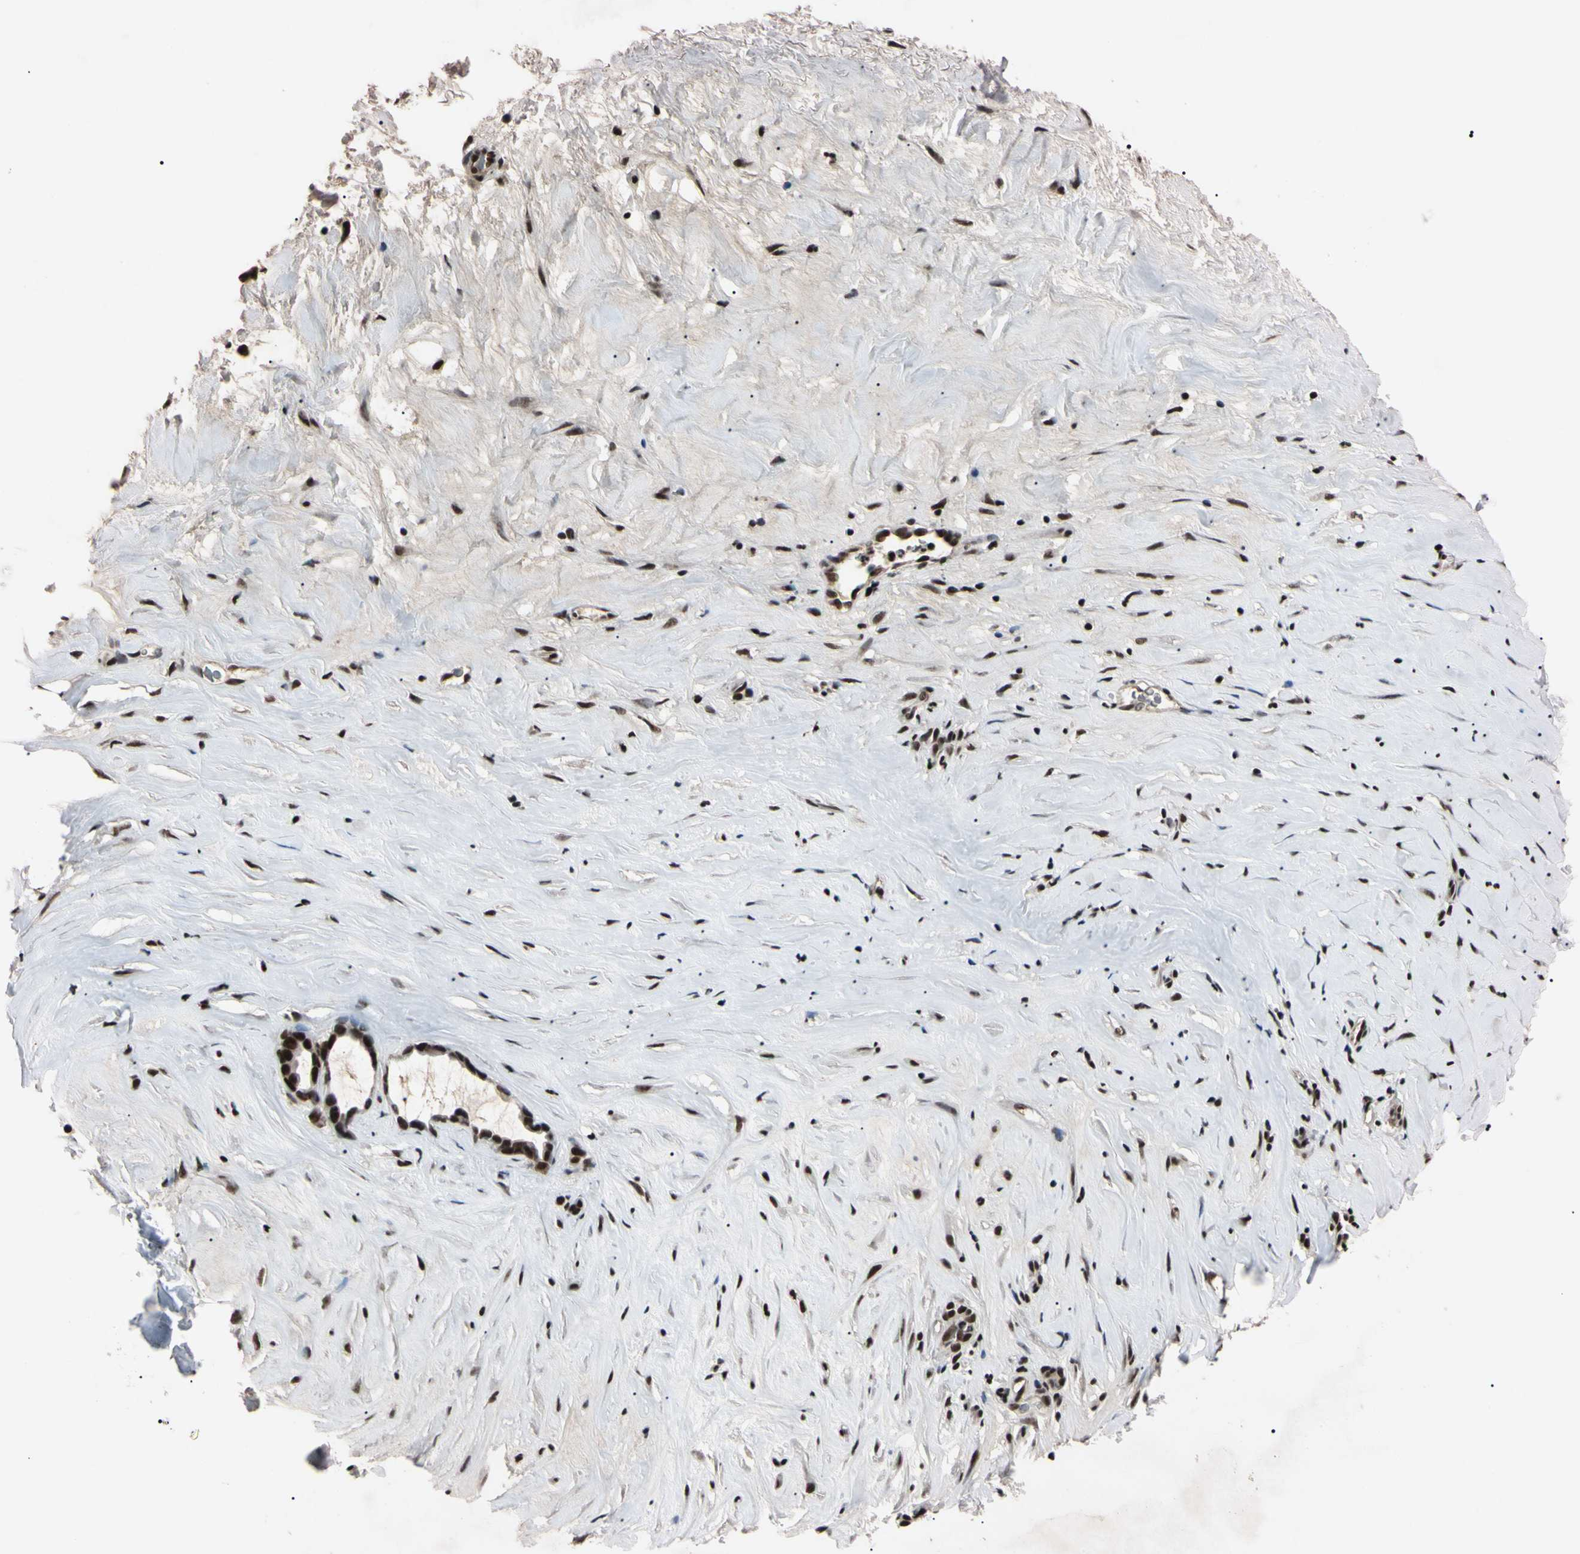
{"staining": {"intensity": "strong", "quantity": ">75%", "location": "nuclear"}, "tissue": "liver cancer", "cell_type": "Tumor cells", "image_type": "cancer", "snomed": [{"axis": "morphology", "description": "Cholangiocarcinoma"}, {"axis": "topography", "description": "Liver"}], "caption": "Immunohistochemical staining of human liver cancer exhibits high levels of strong nuclear protein positivity in approximately >75% of tumor cells.", "gene": "YY1", "patient": {"sex": "female", "age": 65}}